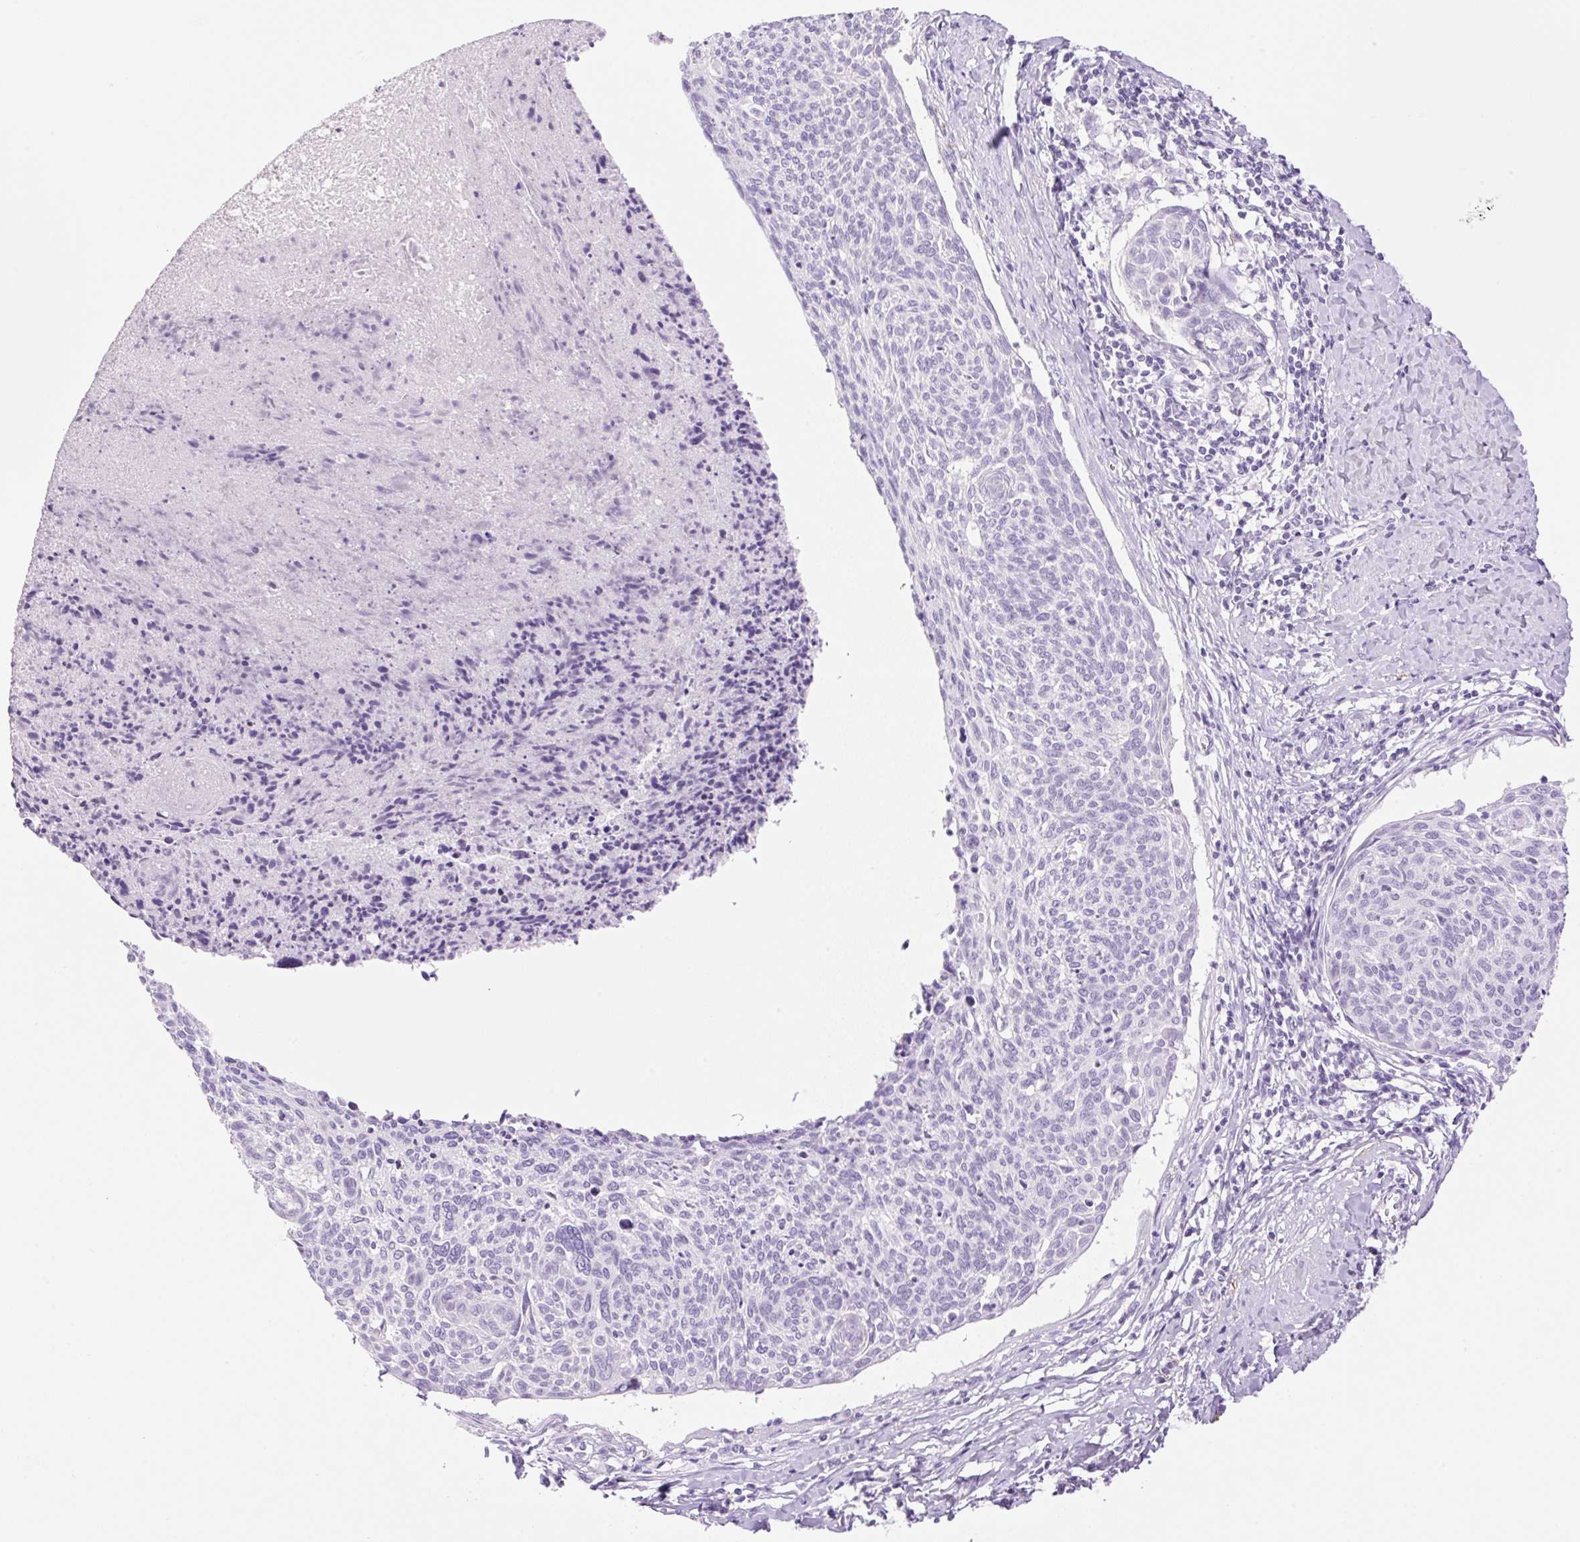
{"staining": {"intensity": "negative", "quantity": "none", "location": "none"}, "tissue": "cervical cancer", "cell_type": "Tumor cells", "image_type": "cancer", "snomed": [{"axis": "morphology", "description": "Squamous cell carcinoma, NOS"}, {"axis": "topography", "description": "Cervix"}], "caption": "A high-resolution micrograph shows immunohistochemistry (IHC) staining of cervical cancer, which reveals no significant positivity in tumor cells. (Immunohistochemistry, brightfield microscopy, high magnification).", "gene": "SP140L", "patient": {"sex": "female", "age": 49}}